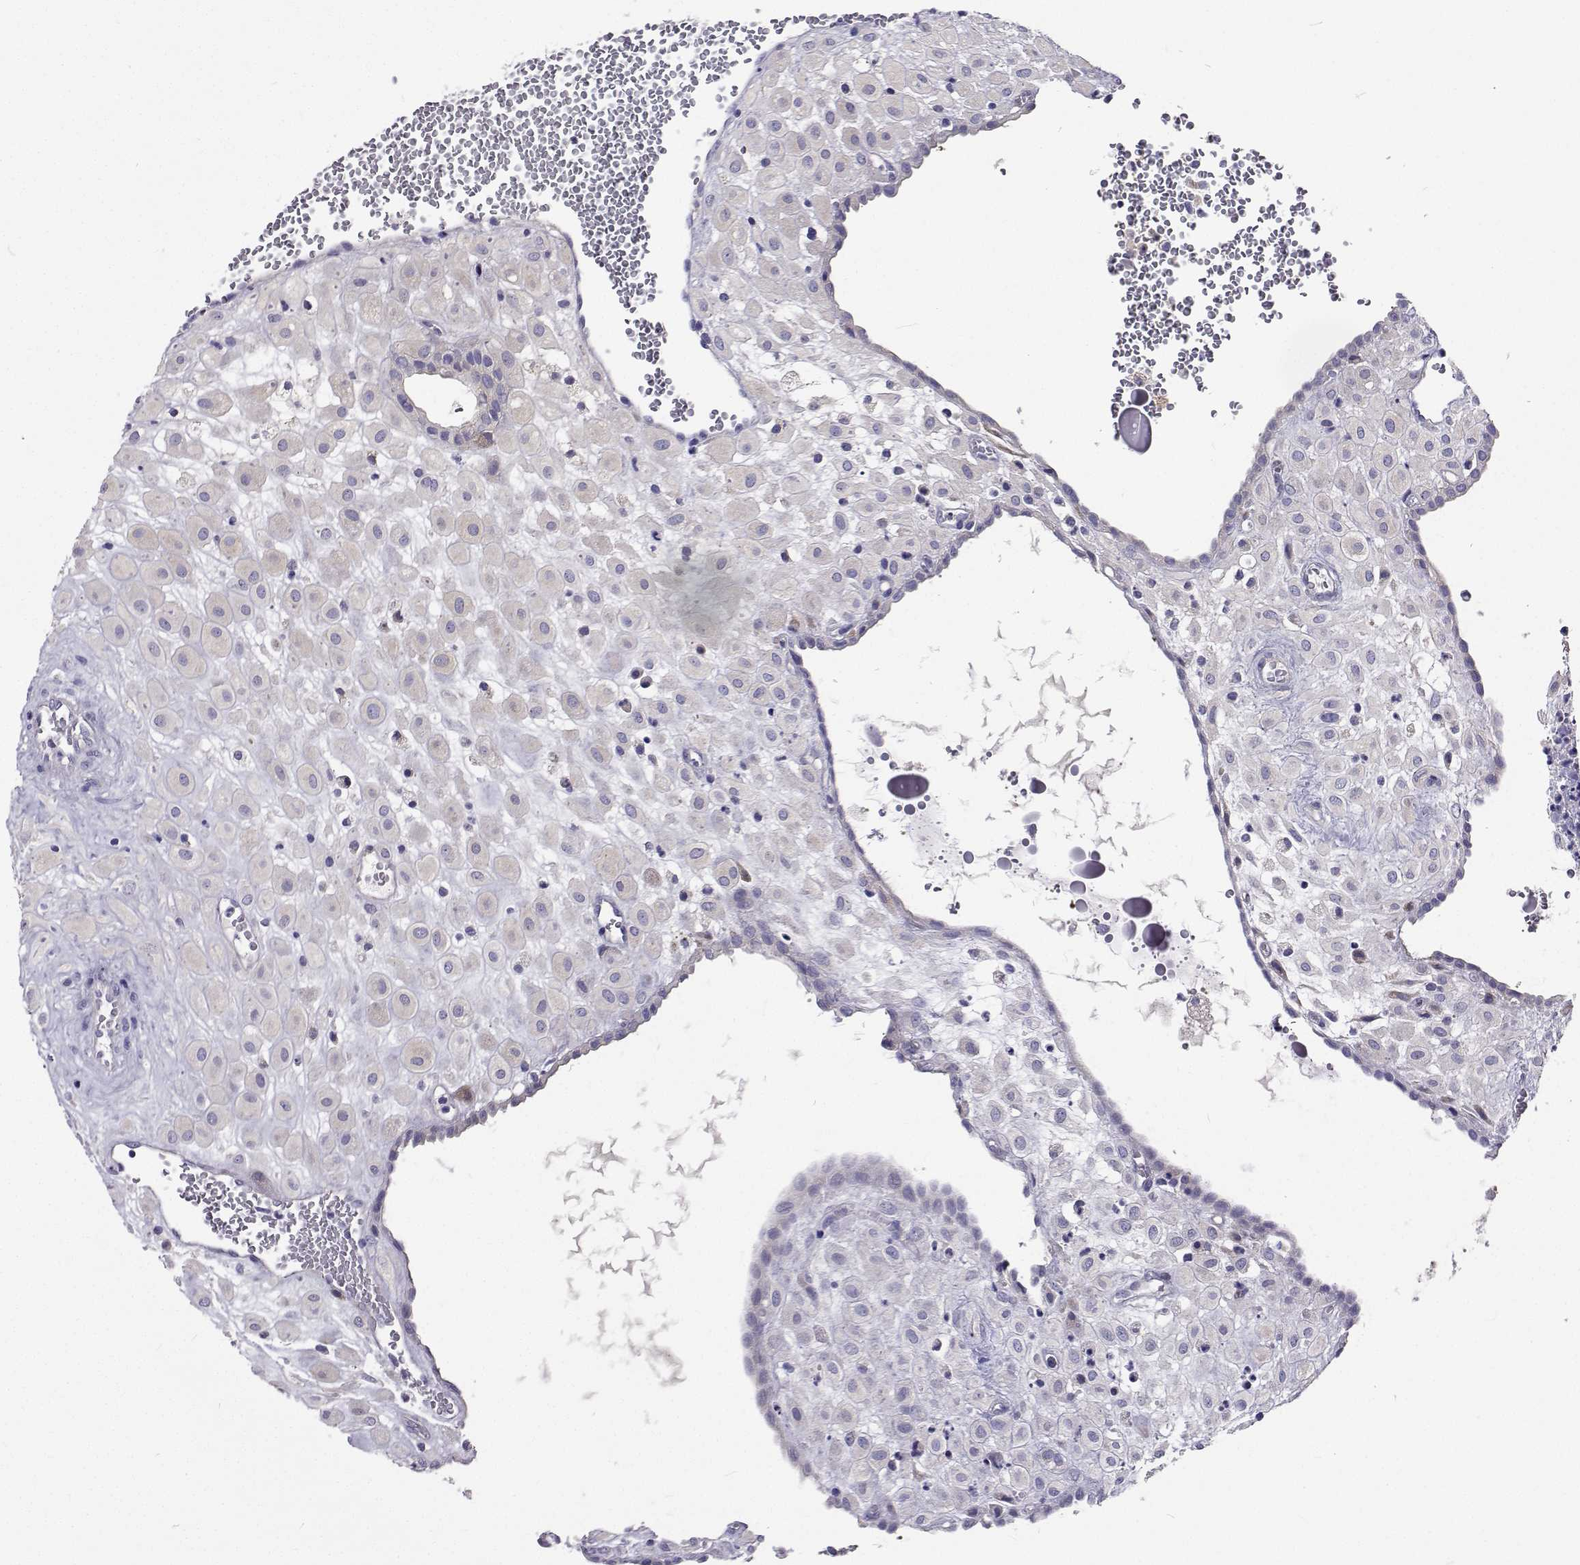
{"staining": {"intensity": "negative", "quantity": "none", "location": "none"}, "tissue": "placenta", "cell_type": "Decidual cells", "image_type": "normal", "snomed": [{"axis": "morphology", "description": "Normal tissue, NOS"}, {"axis": "topography", "description": "Placenta"}], "caption": "Benign placenta was stained to show a protein in brown. There is no significant staining in decidual cells. (DAB (3,3'-diaminobenzidine) IHC with hematoxylin counter stain).", "gene": "LHFPL7", "patient": {"sex": "female", "age": 24}}